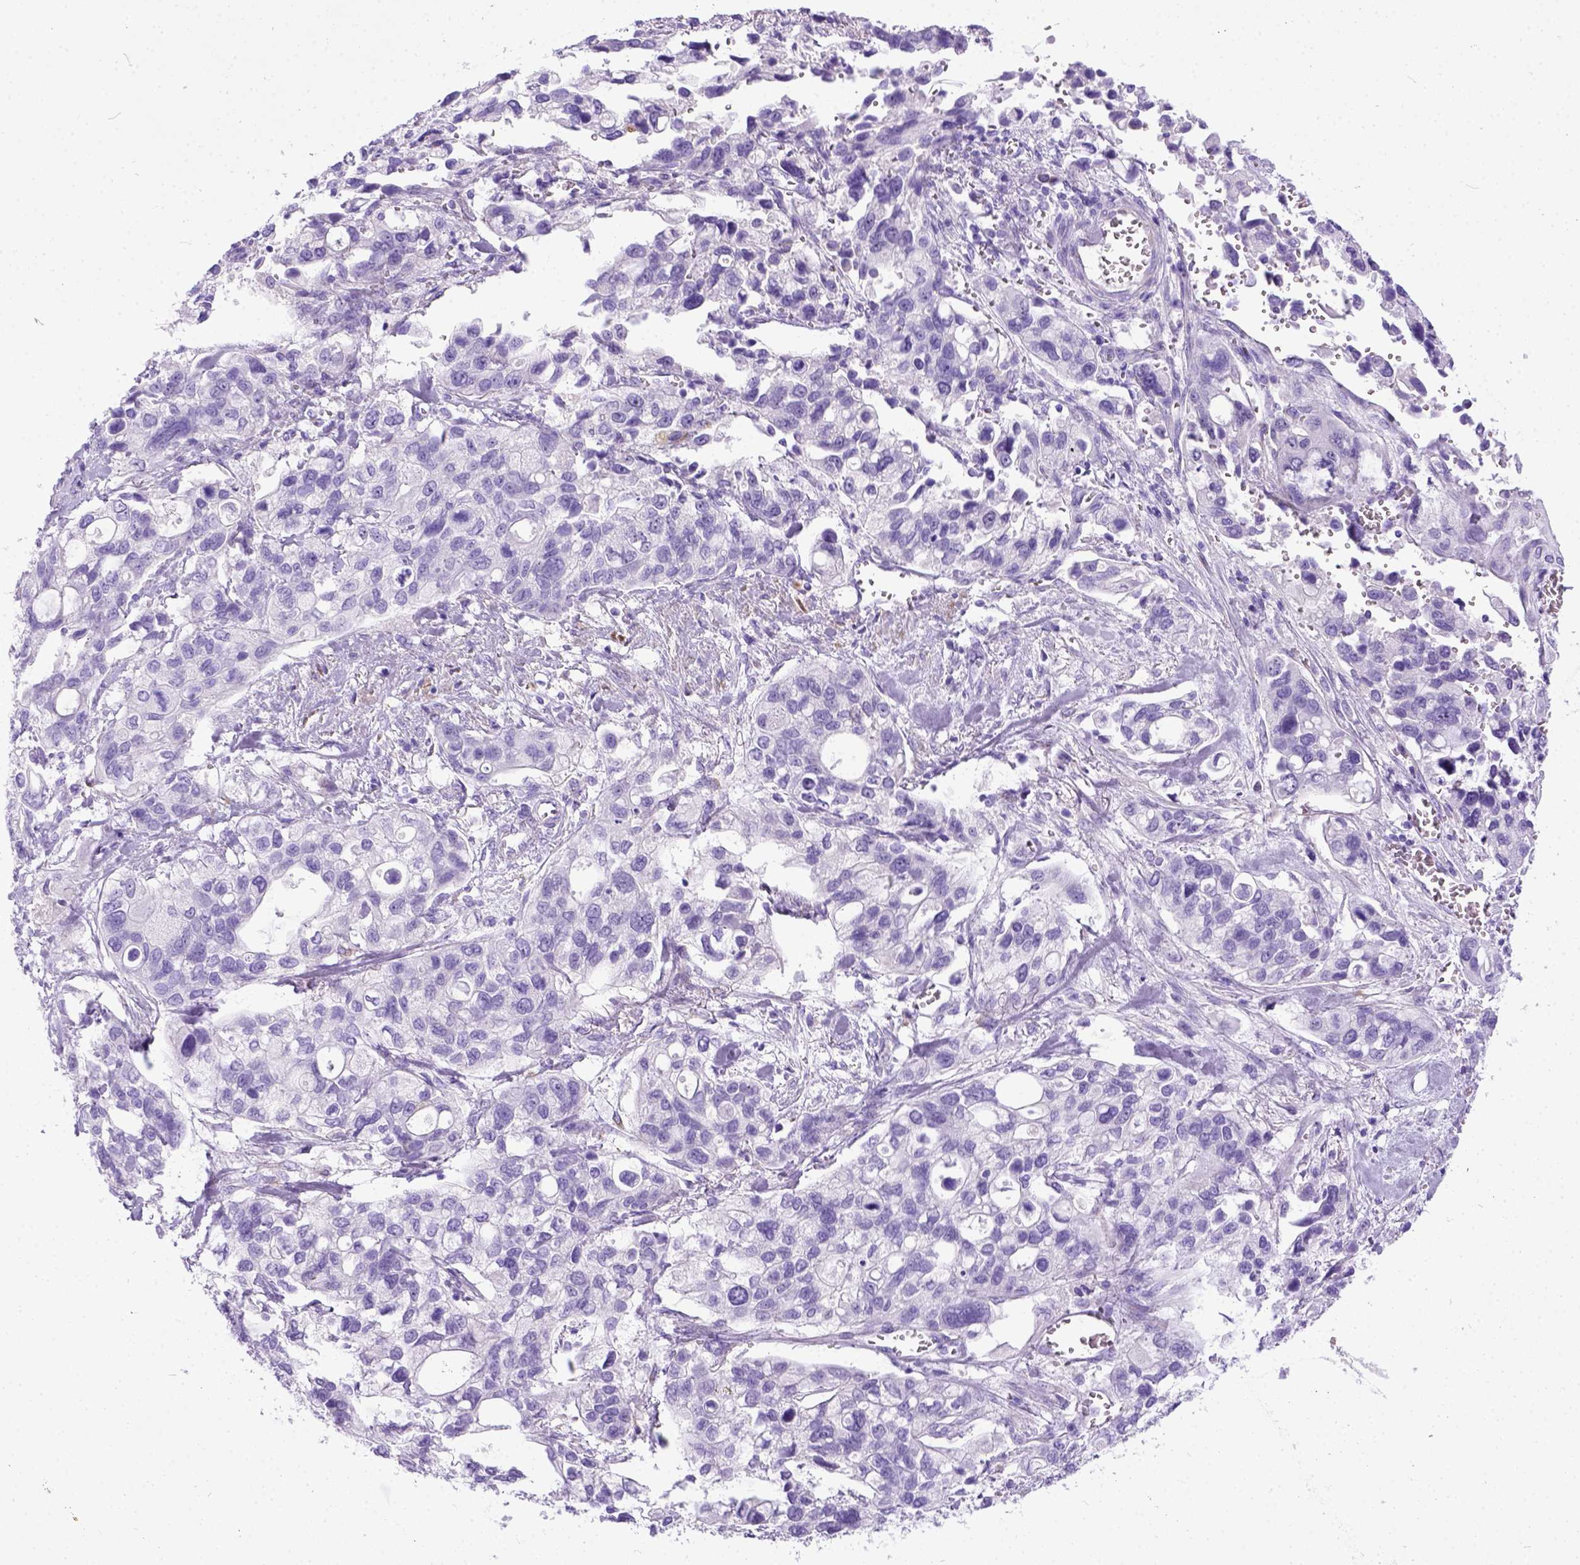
{"staining": {"intensity": "negative", "quantity": "none", "location": "none"}, "tissue": "stomach cancer", "cell_type": "Tumor cells", "image_type": "cancer", "snomed": [{"axis": "morphology", "description": "Adenocarcinoma, NOS"}, {"axis": "topography", "description": "Stomach, upper"}], "caption": "Micrograph shows no significant protein staining in tumor cells of stomach cancer (adenocarcinoma).", "gene": "IGF2", "patient": {"sex": "female", "age": 81}}